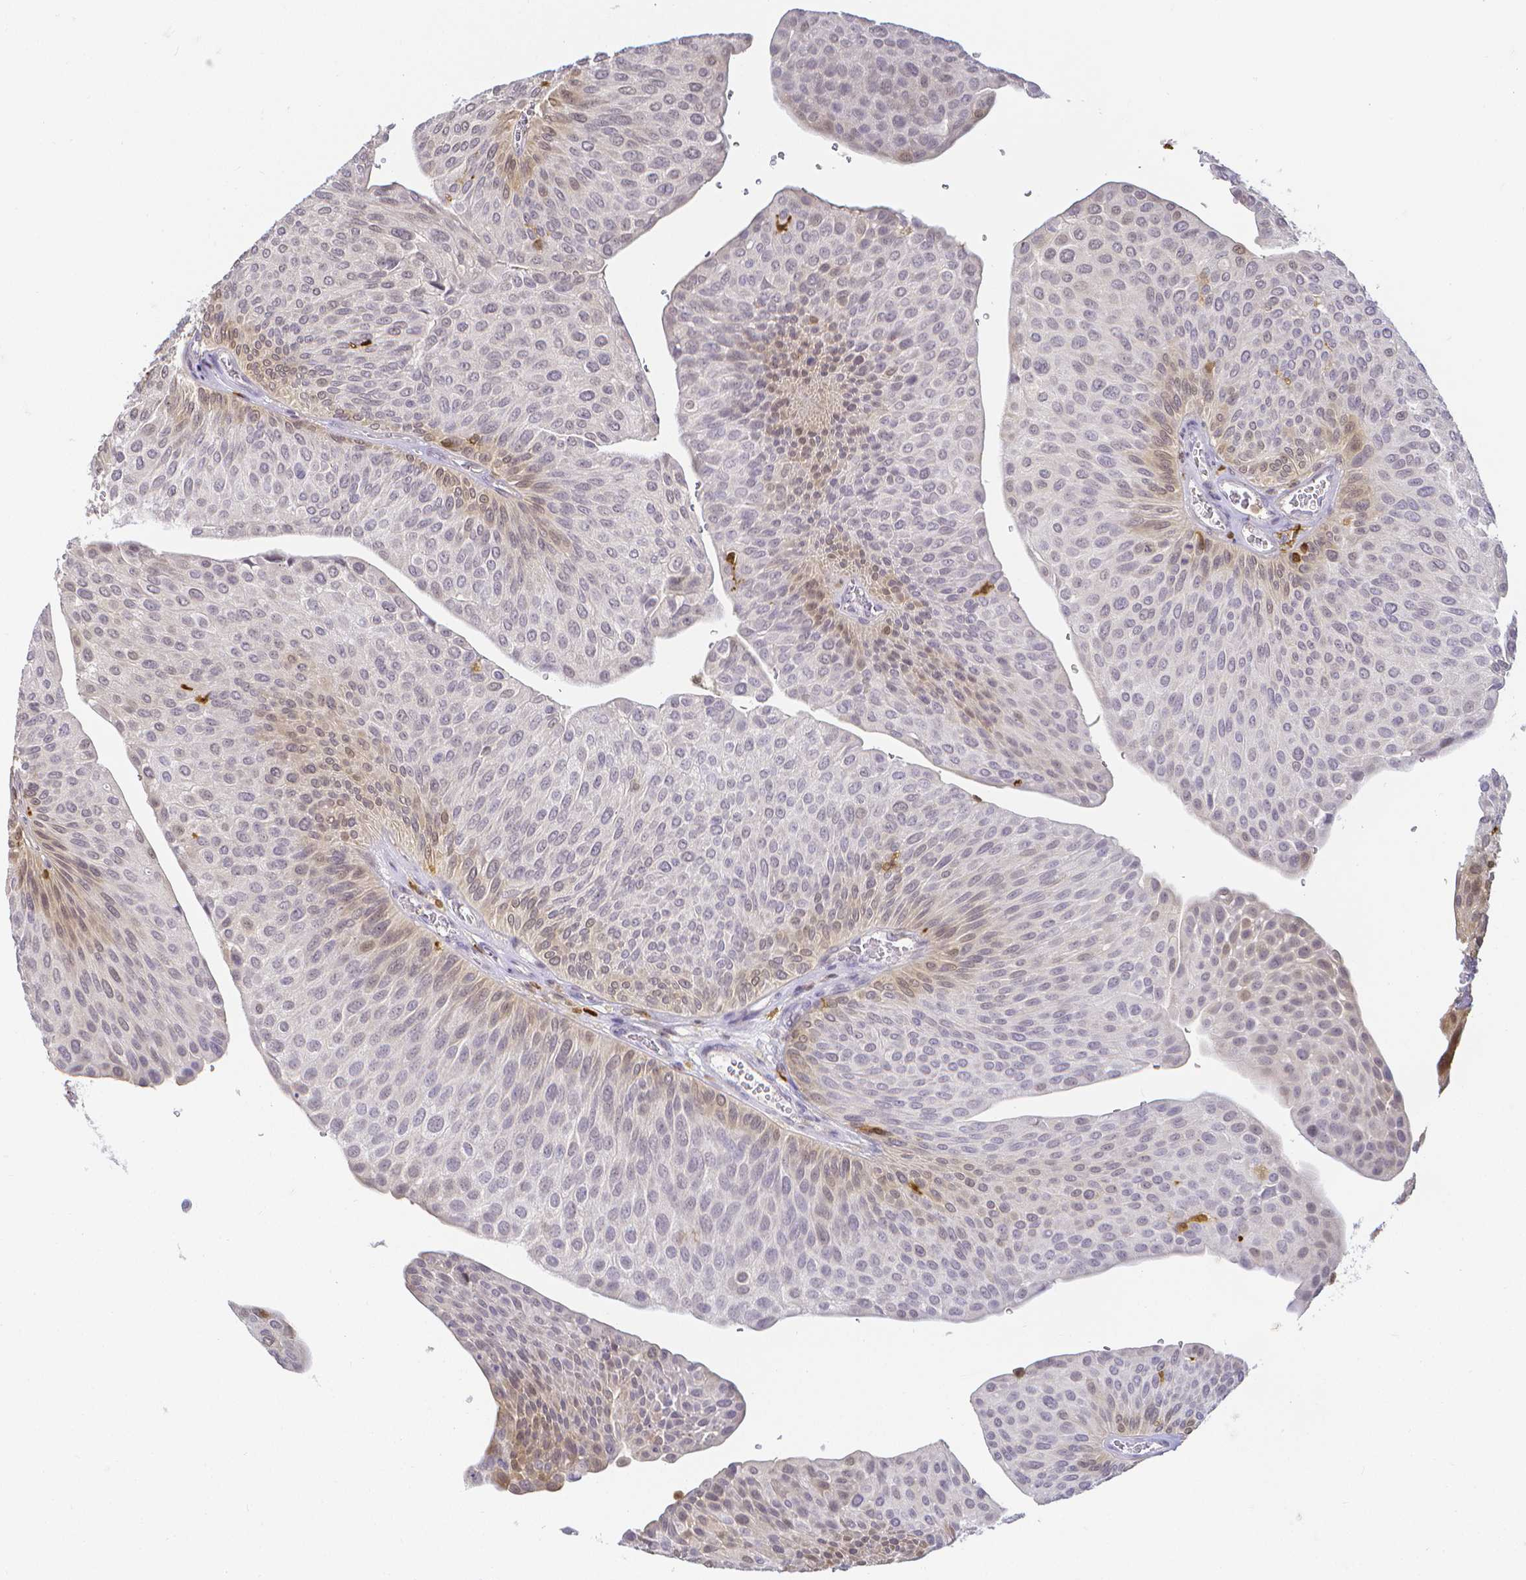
{"staining": {"intensity": "weak", "quantity": "<25%", "location": "cytoplasmic/membranous"}, "tissue": "urothelial cancer", "cell_type": "Tumor cells", "image_type": "cancer", "snomed": [{"axis": "morphology", "description": "Urothelial carcinoma, NOS"}, {"axis": "topography", "description": "Urinary bladder"}], "caption": "The immunohistochemistry (IHC) micrograph has no significant staining in tumor cells of transitional cell carcinoma tissue.", "gene": "COTL1", "patient": {"sex": "male", "age": 67}}